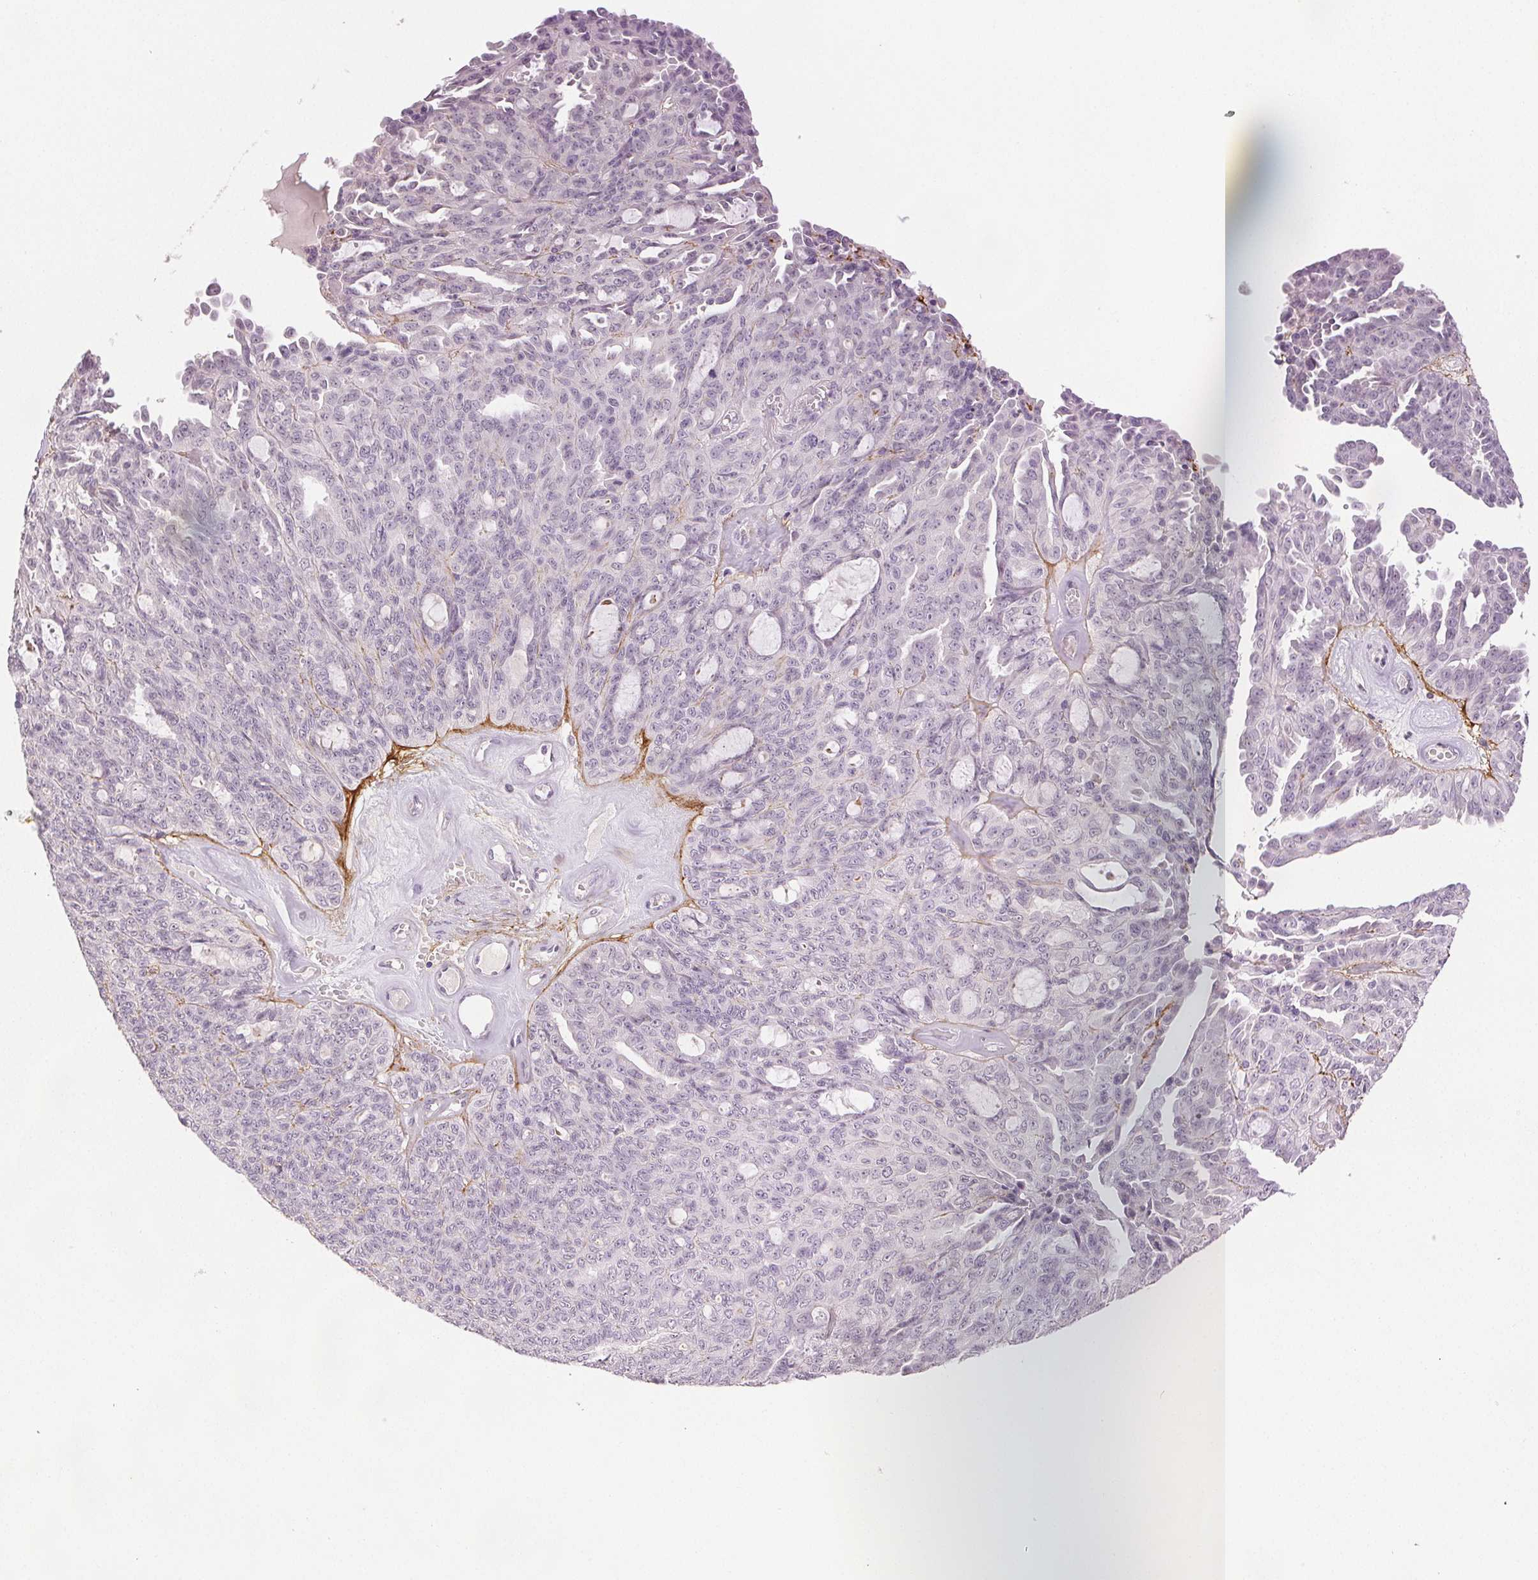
{"staining": {"intensity": "negative", "quantity": "none", "location": "none"}, "tissue": "ovarian cancer", "cell_type": "Tumor cells", "image_type": "cancer", "snomed": [{"axis": "morphology", "description": "Cystadenocarcinoma, serous, NOS"}, {"axis": "topography", "description": "Ovary"}], "caption": "Ovarian cancer was stained to show a protein in brown. There is no significant staining in tumor cells. (DAB immunohistochemistry (IHC), high magnification).", "gene": "FBN1", "patient": {"sex": "female", "age": 71}}